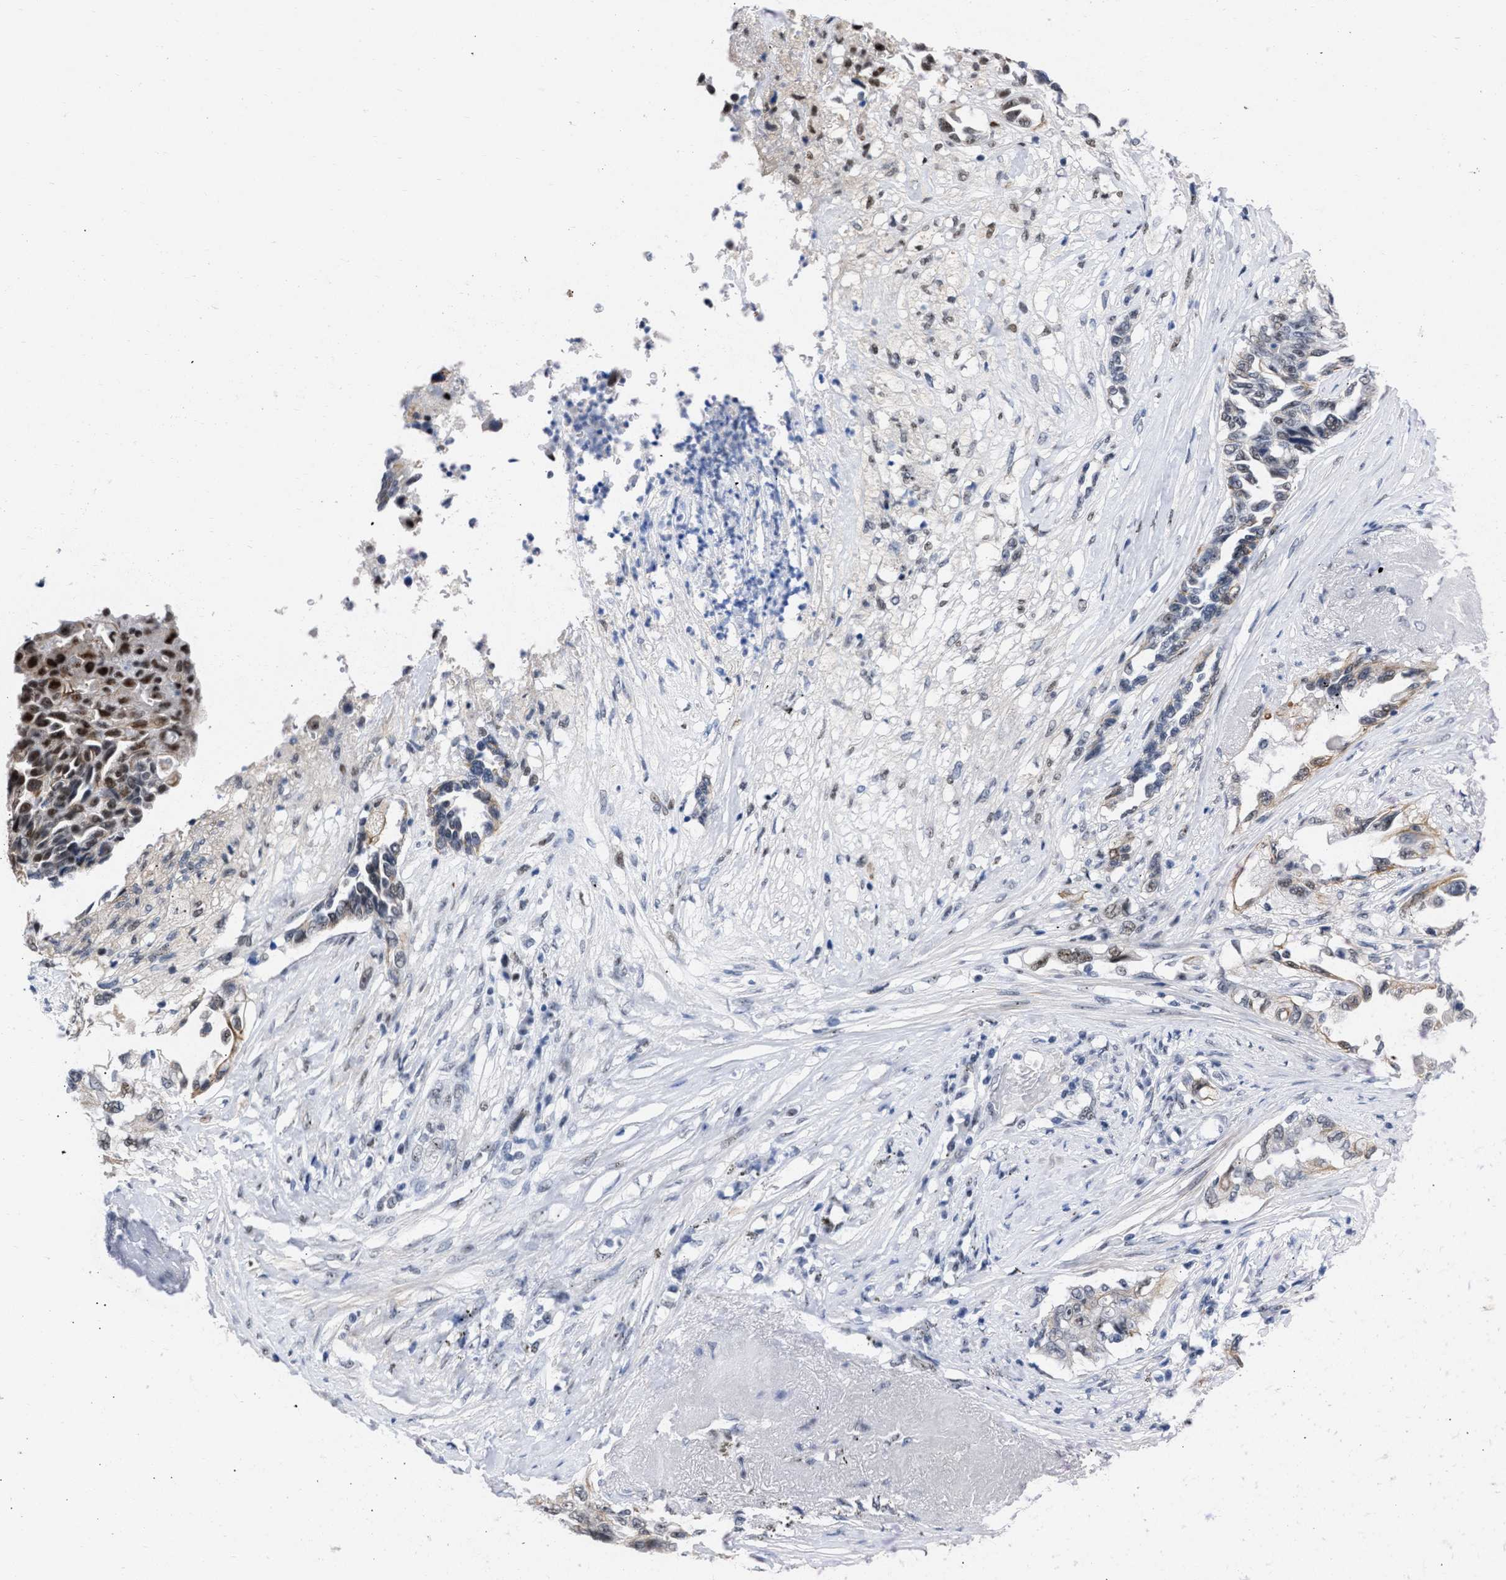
{"staining": {"intensity": "moderate", "quantity": "25%-75%", "location": "nuclear"}, "tissue": "lung cancer", "cell_type": "Tumor cells", "image_type": "cancer", "snomed": [{"axis": "morphology", "description": "Adenocarcinoma, NOS"}, {"axis": "topography", "description": "Lung"}], "caption": "Human adenocarcinoma (lung) stained with a brown dye exhibits moderate nuclear positive expression in about 25%-75% of tumor cells.", "gene": "DDX41", "patient": {"sex": "female", "age": 51}}